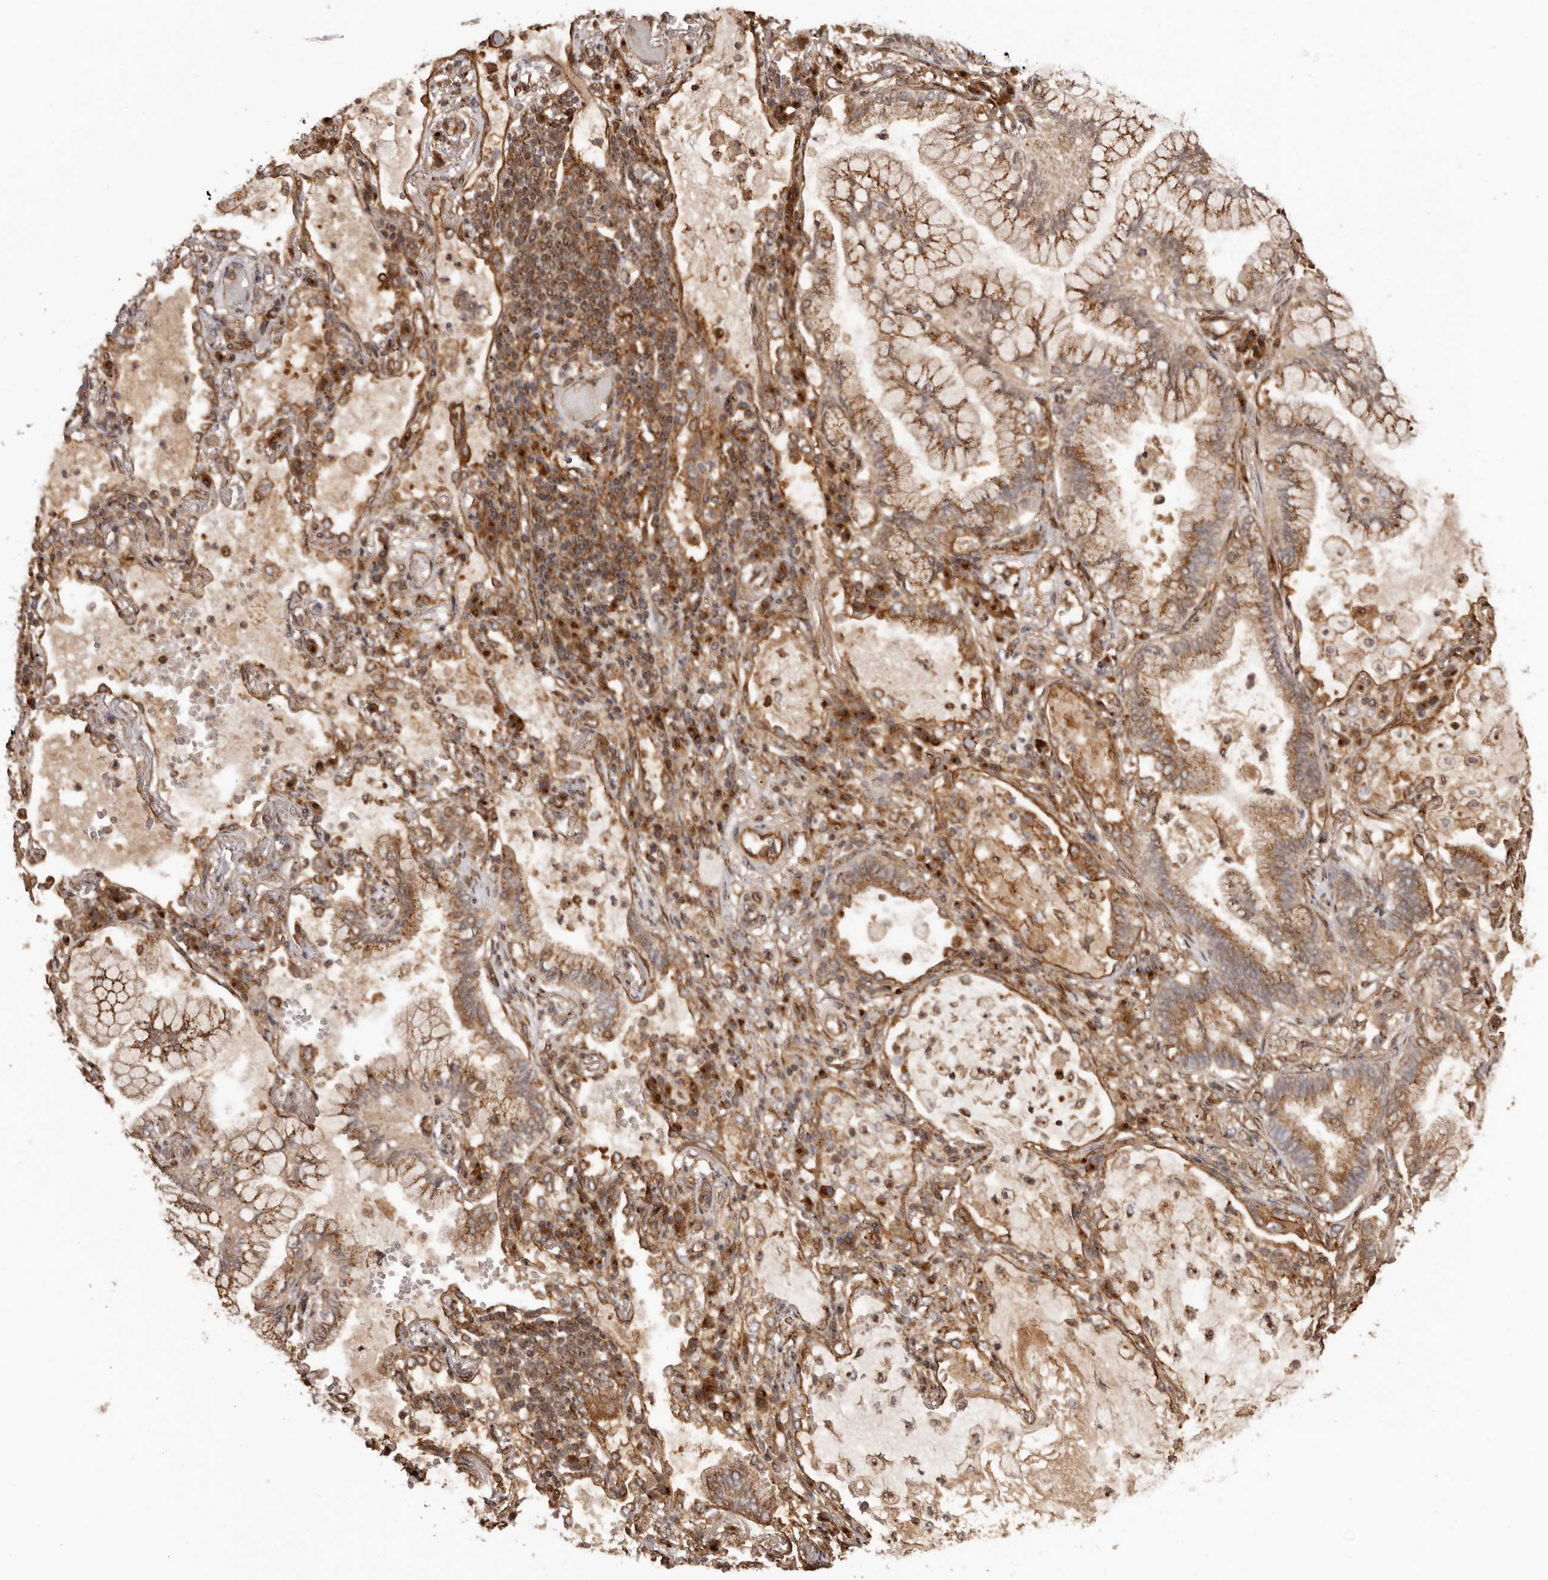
{"staining": {"intensity": "moderate", "quantity": ">75%", "location": "cytoplasmic/membranous"}, "tissue": "lung cancer", "cell_type": "Tumor cells", "image_type": "cancer", "snomed": [{"axis": "morphology", "description": "Adenocarcinoma, NOS"}, {"axis": "topography", "description": "Lung"}], "caption": "Protein expression analysis of human lung cancer reveals moderate cytoplasmic/membranous staining in about >75% of tumor cells.", "gene": "GPR27", "patient": {"sex": "female", "age": 70}}